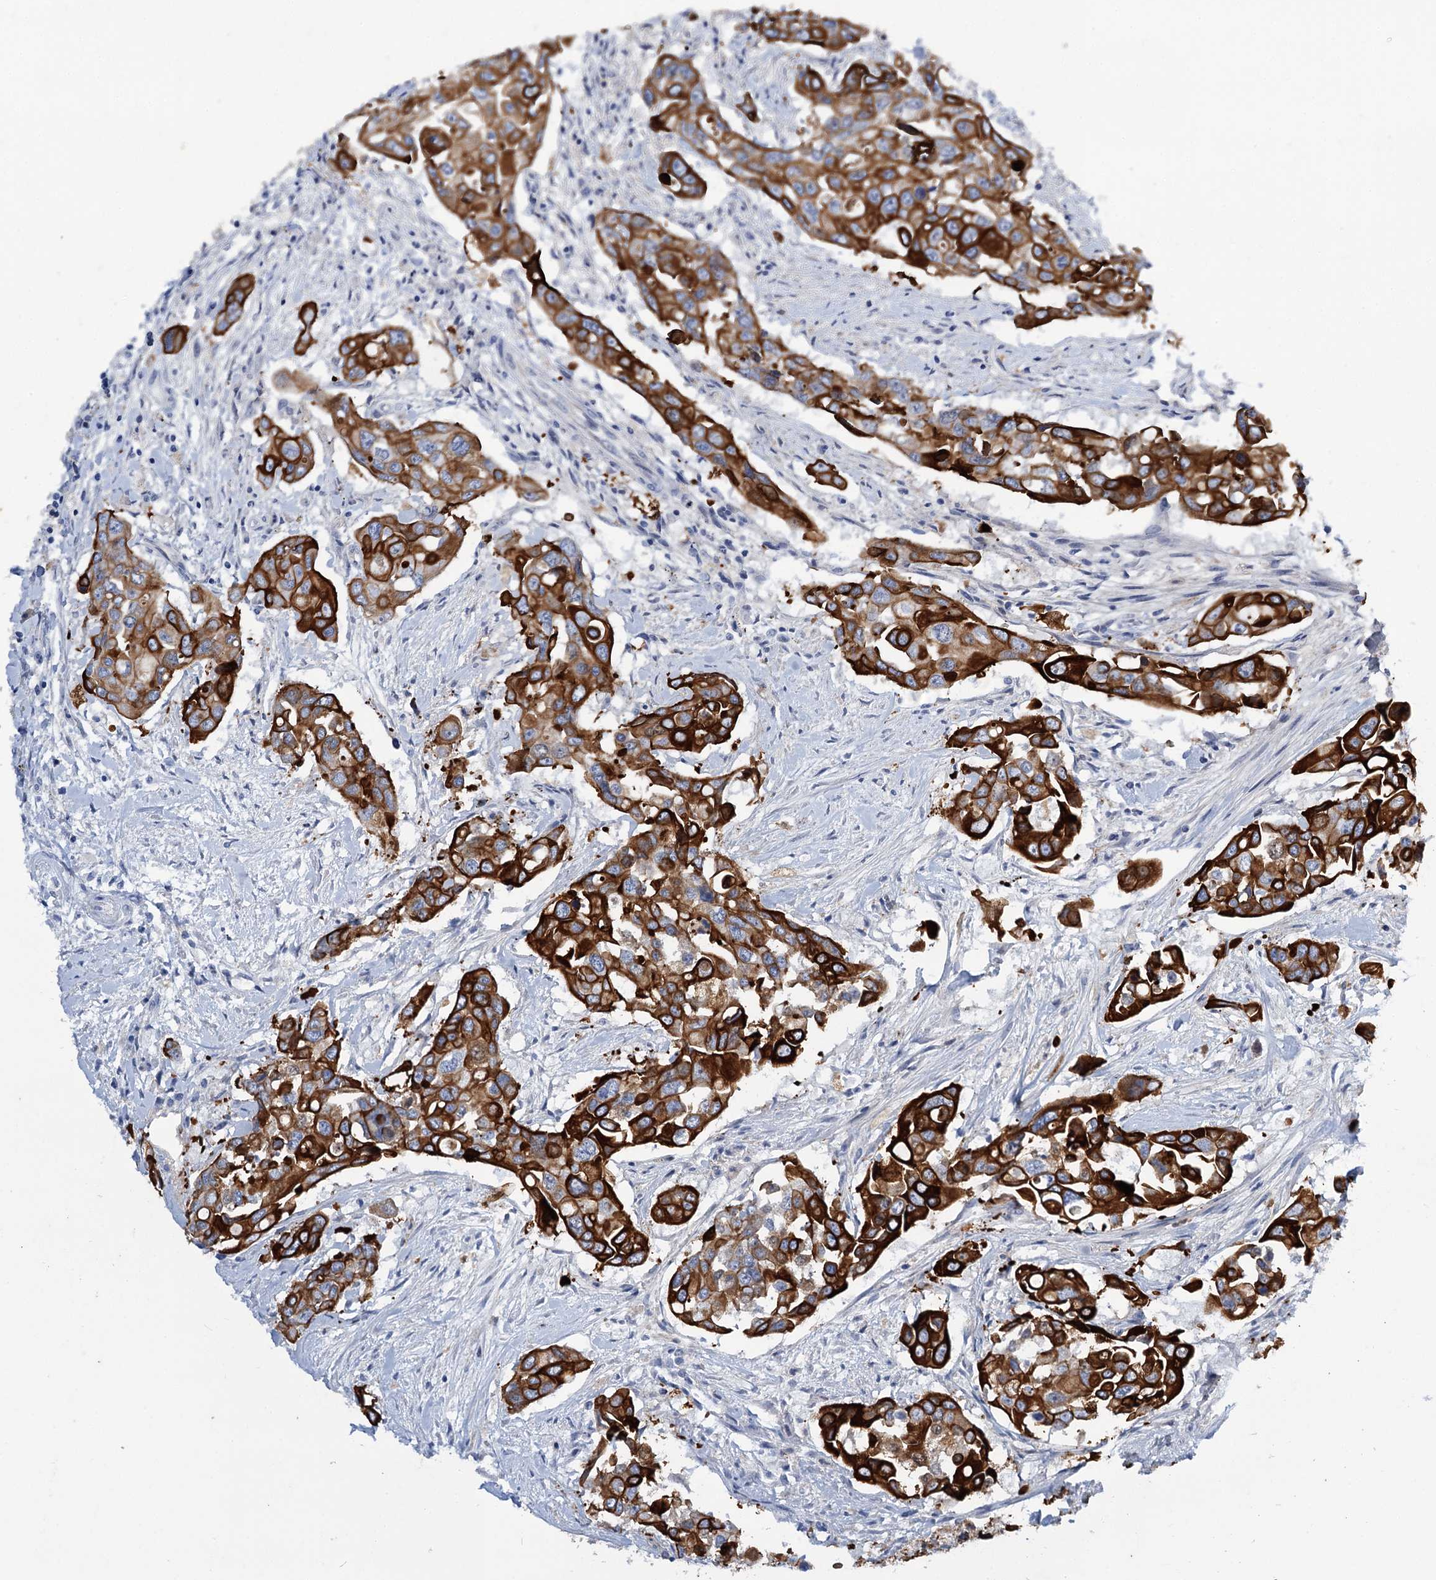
{"staining": {"intensity": "strong", "quantity": ">75%", "location": "cytoplasmic/membranous"}, "tissue": "colorectal cancer", "cell_type": "Tumor cells", "image_type": "cancer", "snomed": [{"axis": "morphology", "description": "Adenocarcinoma, NOS"}, {"axis": "topography", "description": "Colon"}], "caption": "IHC histopathology image of human colorectal cancer (adenocarcinoma) stained for a protein (brown), which exhibits high levels of strong cytoplasmic/membranous expression in about >75% of tumor cells.", "gene": "FAAP20", "patient": {"sex": "male", "age": 77}}